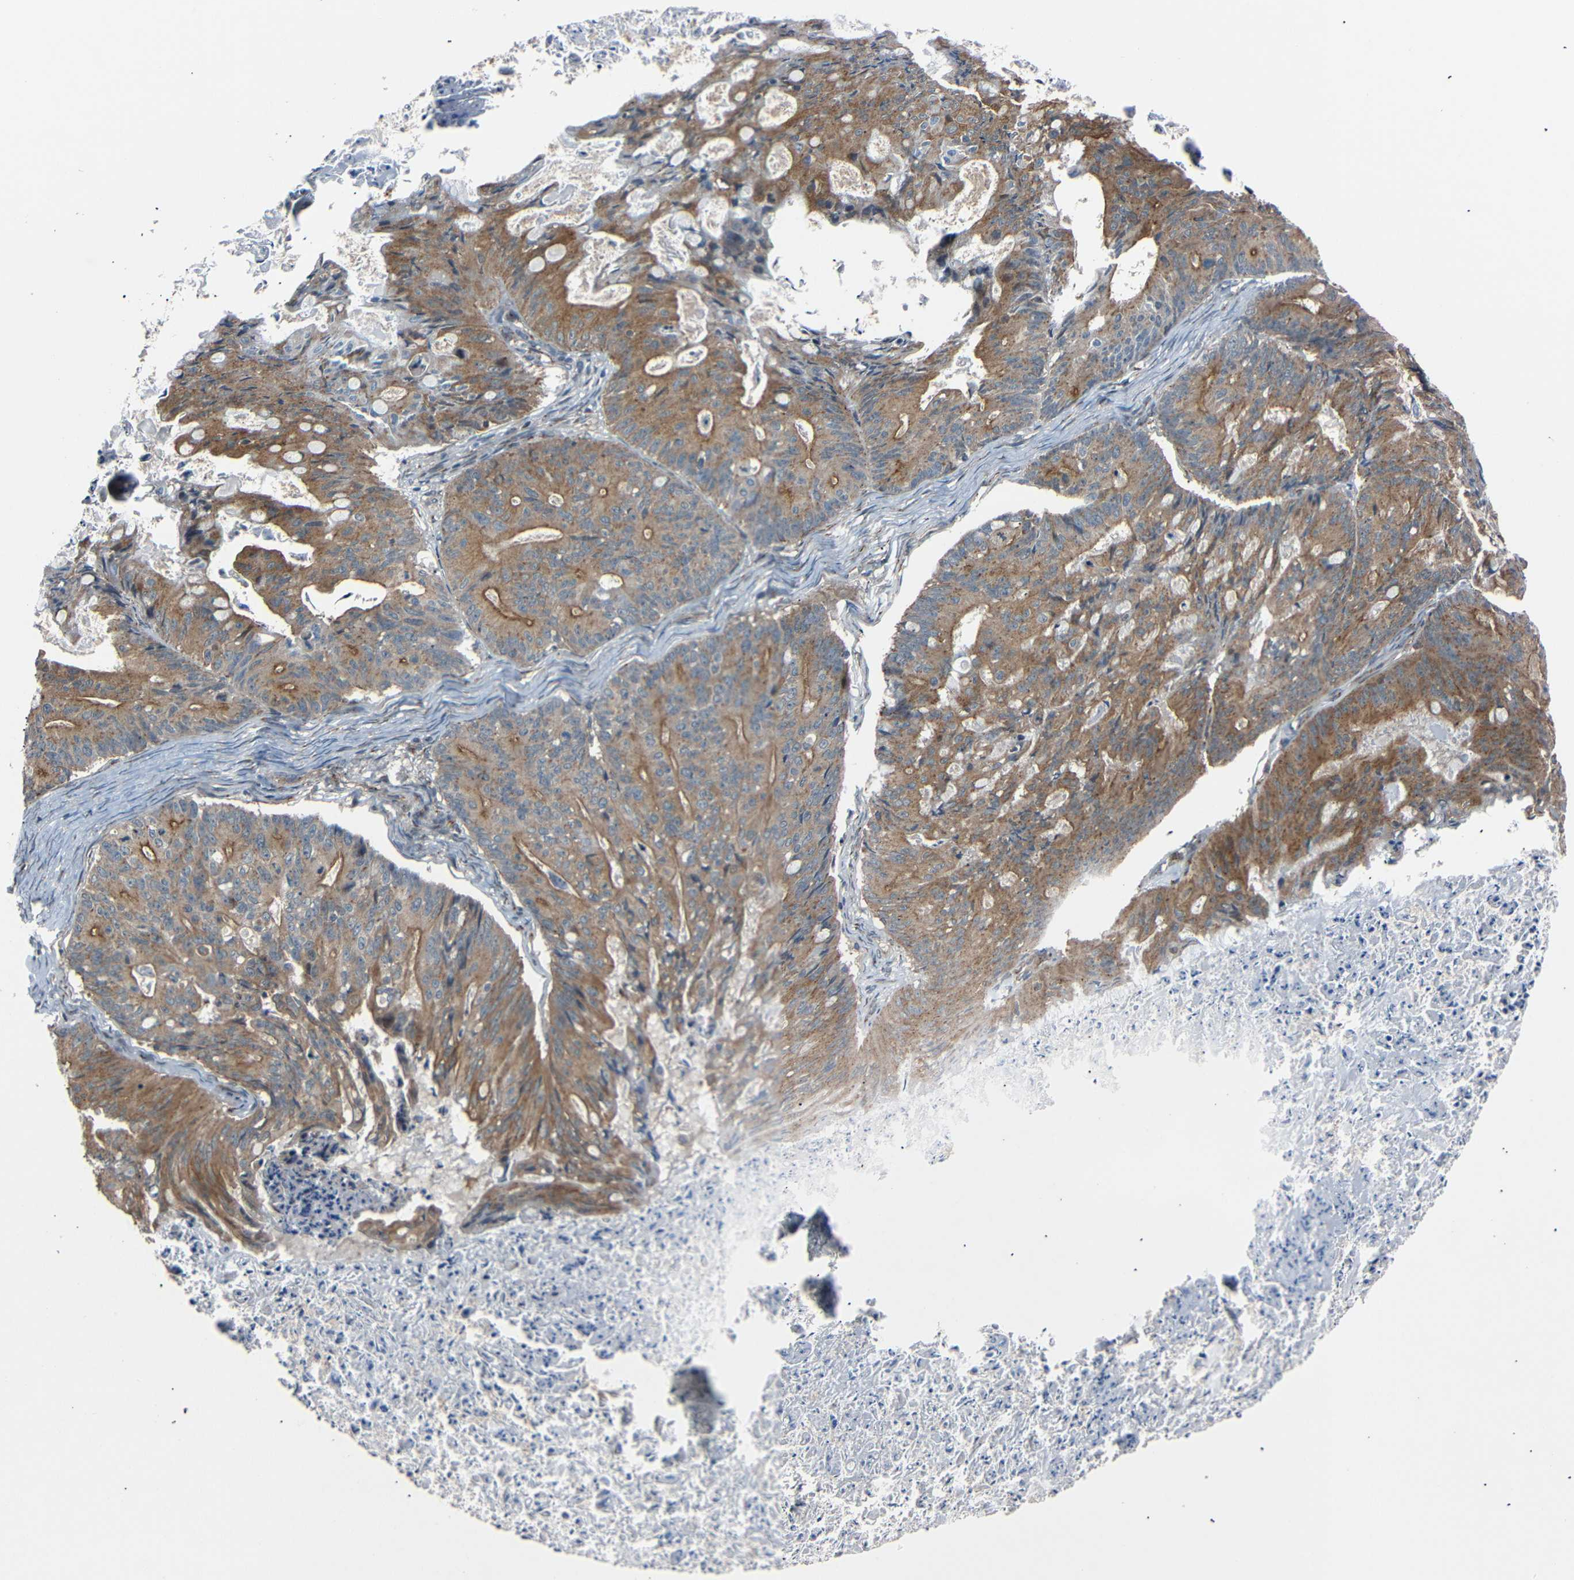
{"staining": {"intensity": "moderate", "quantity": ">75%", "location": "cytoplasmic/membranous"}, "tissue": "ovarian cancer", "cell_type": "Tumor cells", "image_type": "cancer", "snomed": [{"axis": "morphology", "description": "Cystadenocarcinoma, mucinous, NOS"}, {"axis": "topography", "description": "Ovary"}], "caption": "The image reveals immunohistochemical staining of ovarian mucinous cystadenocarcinoma. There is moderate cytoplasmic/membranous positivity is seen in about >75% of tumor cells.", "gene": "AKAP9", "patient": {"sex": "female", "age": 36}}